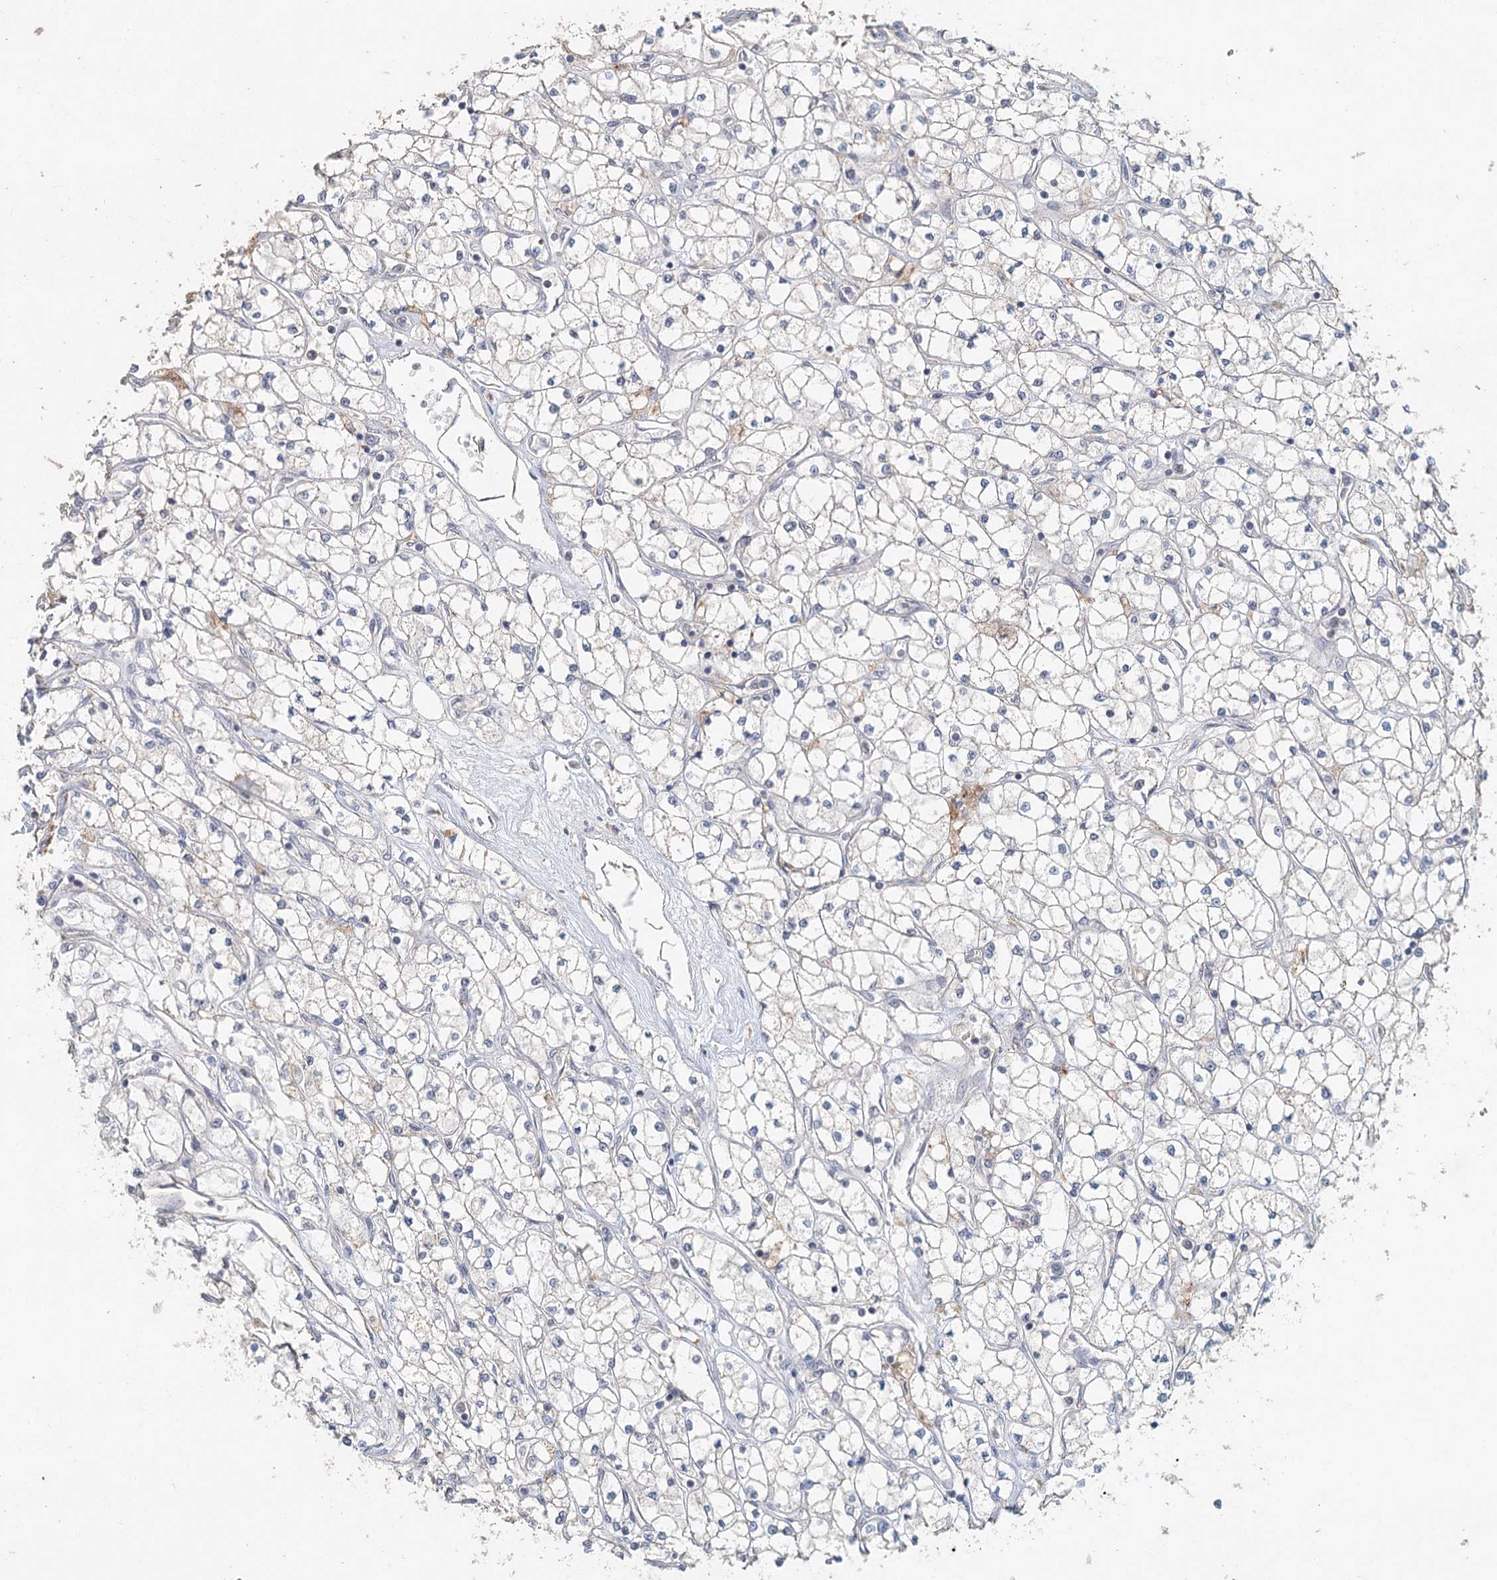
{"staining": {"intensity": "negative", "quantity": "none", "location": "none"}, "tissue": "renal cancer", "cell_type": "Tumor cells", "image_type": "cancer", "snomed": [{"axis": "morphology", "description": "Adenocarcinoma, NOS"}, {"axis": "topography", "description": "Kidney"}], "caption": "The immunohistochemistry image has no significant staining in tumor cells of renal adenocarcinoma tissue.", "gene": "ADK", "patient": {"sex": "male", "age": 80}}